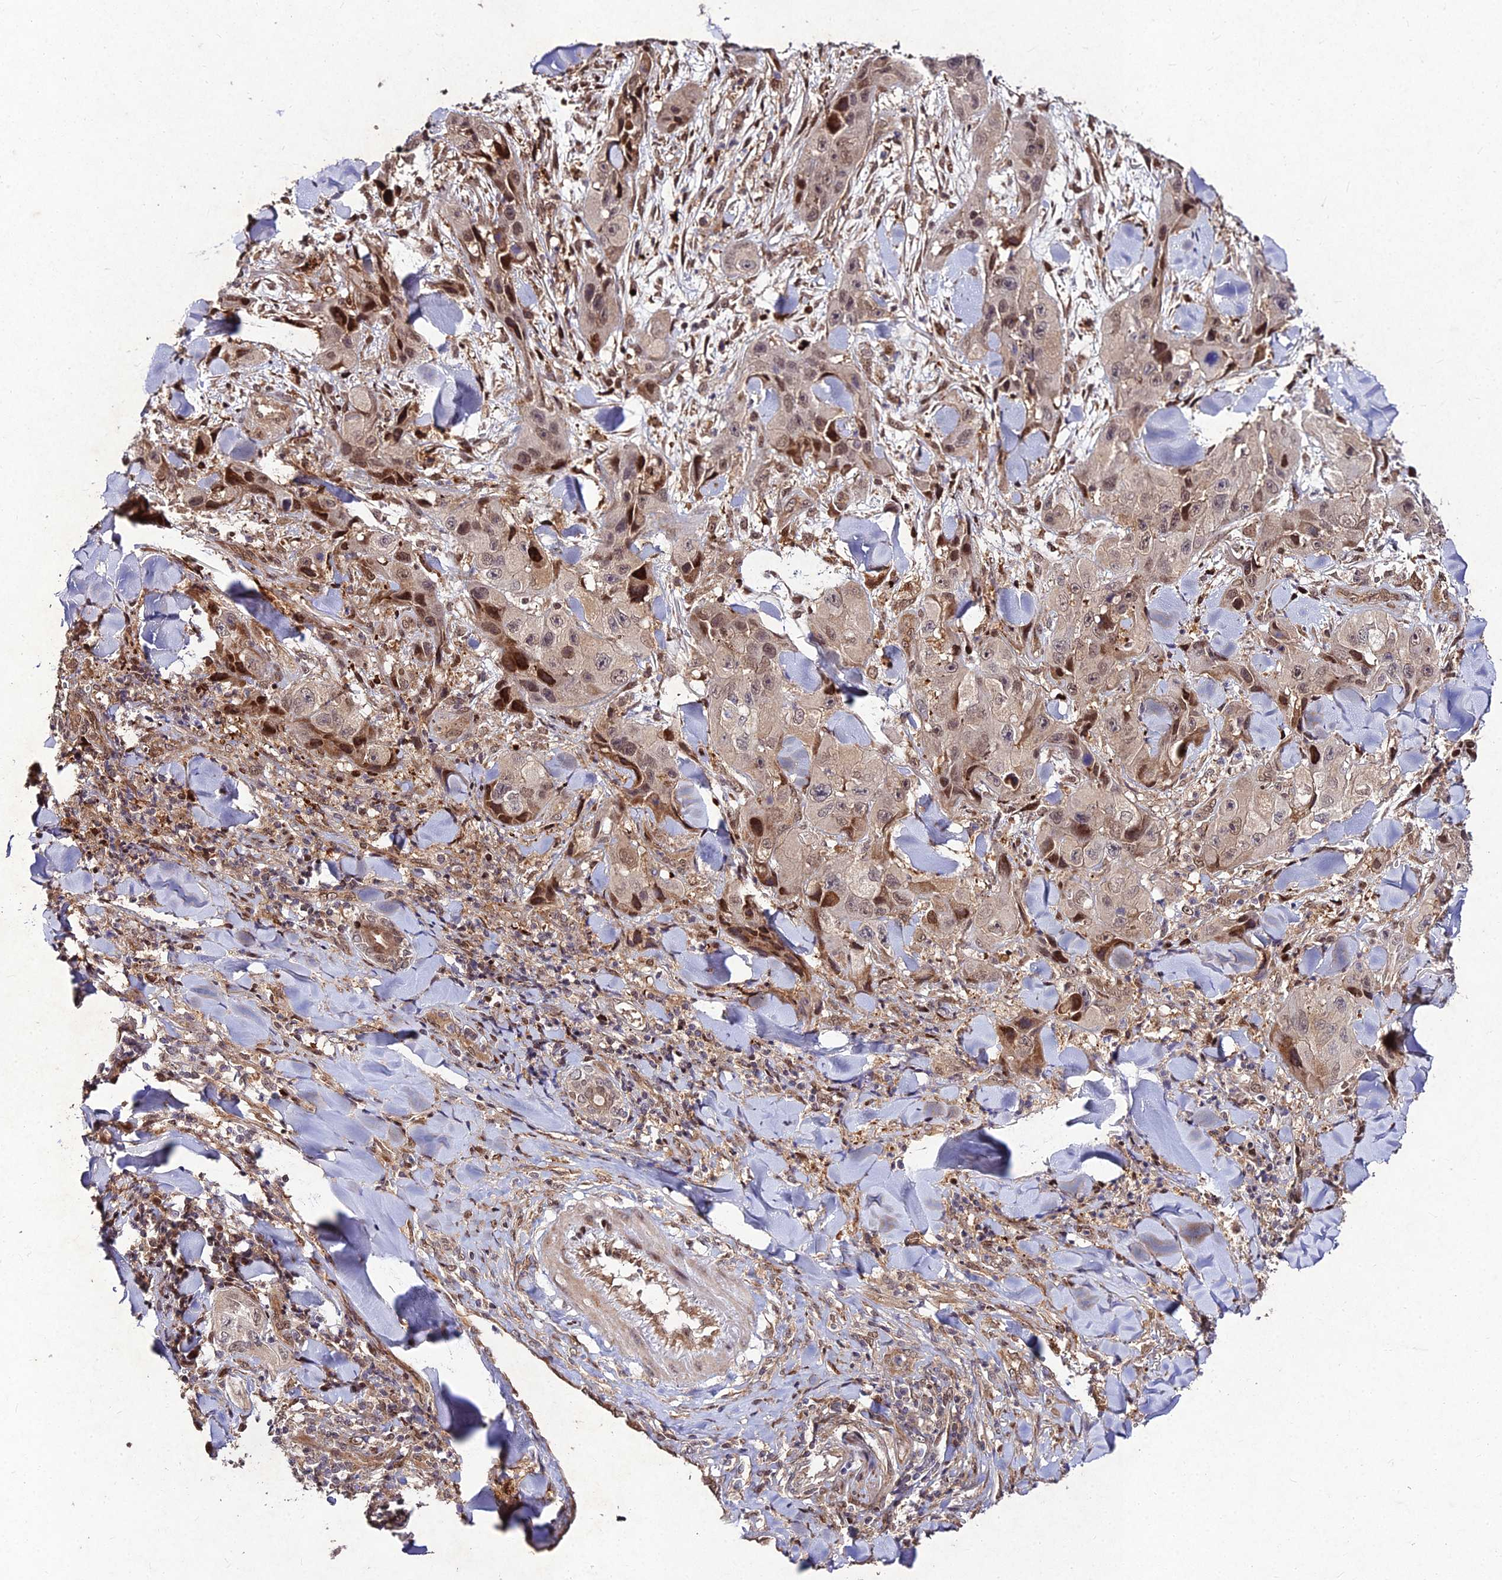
{"staining": {"intensity": "moderate", "quantity": "<25%", "location": "cytoplasmic/membranous,nuclear"}, "tissue": "skin cancer", "cell_type": "Tumor cells", "image_type": "cancer", "snomed": [{"axis": "morphology", "description": "Squamous cell carcinoma, NOS"}, {"axis": "topography", "description": "Skin"}, {"axis": "topography", "description": "Subcutis"}], "caption": "Brown immunohistochemical staining in human skin cancer demonstrates moderate cytoplasmic/membranous and nuclear positivity in about <25% of tumor cells.", "gene": "MKKS", "patient": {"sex": "male", "age": 73}}